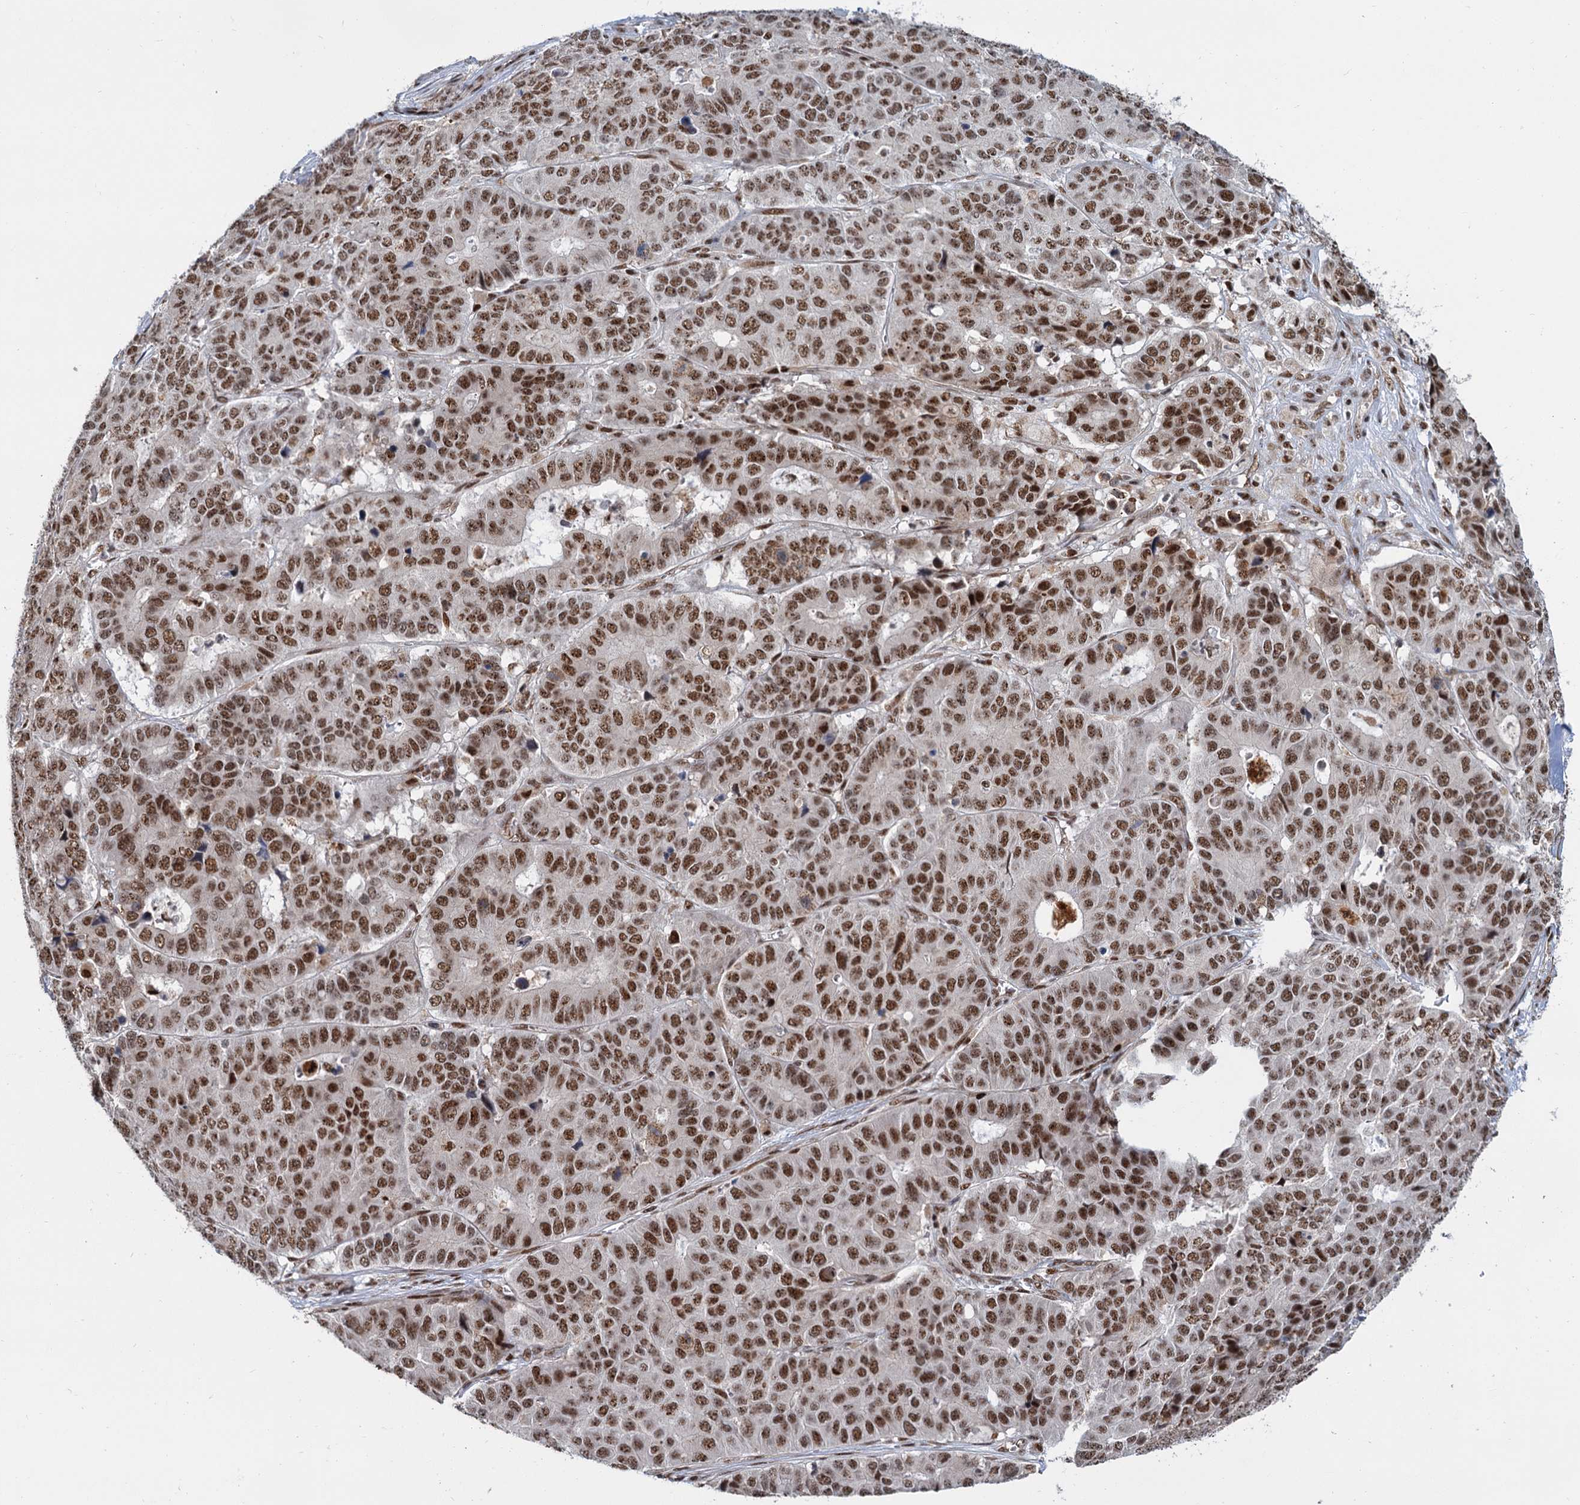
{"staining": {"intensity": "moderate", "quantity": ">75%", "location": "nuclear"}, "tissue": "pancreatic cancer", "cell_type": "Tumor cells", "image_type": "cancer", "snomed": [{"axis": "morphology", "description": "Adenocarcinoma, NOS"}, {"axis": "topography", "description": "Pancreas"}], "caption": "Immunohistochemistry (DAB) staining of human pancreatic cancer (adenocarcinoma) reveals moderate nuclear protein positivity in approximately >75% of tumor cells.", "gene": "WBP4", "patient": {"sex": "male", "age": 50}}